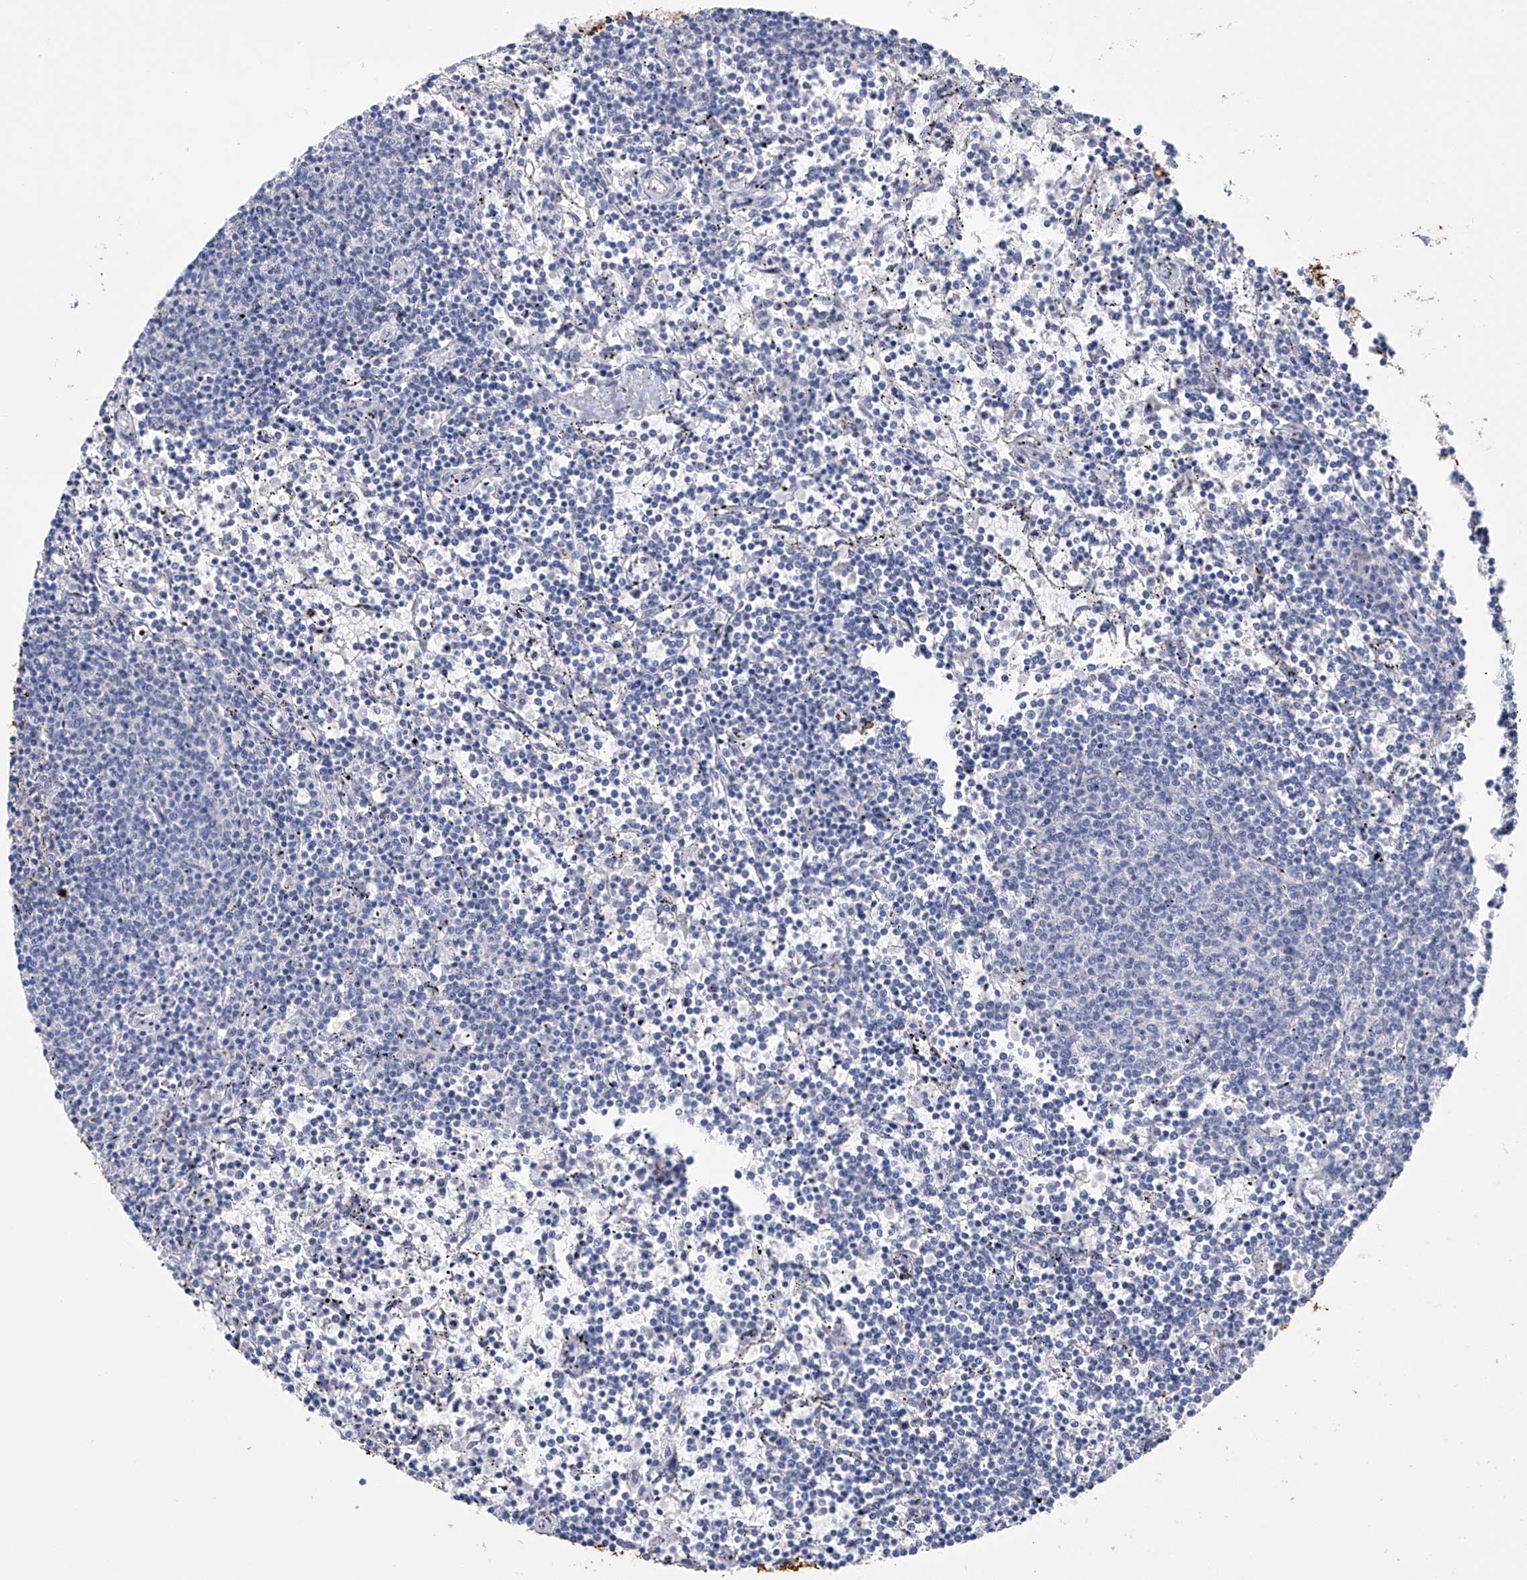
{"staining": {"intensity": "negative", "quantity": "none", "location": "none"}, "tissue": "lymphoma", "cell_type": "Tumor cells", "image_type": "cancer", "snomed": [{"axis": "morphology", "description": "Malignant lymphoma, non-Hodgkin's type, Low grade"}, {"axis": "topography", "description": "Spleen"}], "caption": "Immunohistochemistry (IHC) histopathology image of low-grade malignant lymphoma, non-Hodgkin's type stained for a protein (brown), which demonstrates no positivity in tumor cells.", "gene": "ADRA1A", "patient": {"sex": "female", "age": 50}}